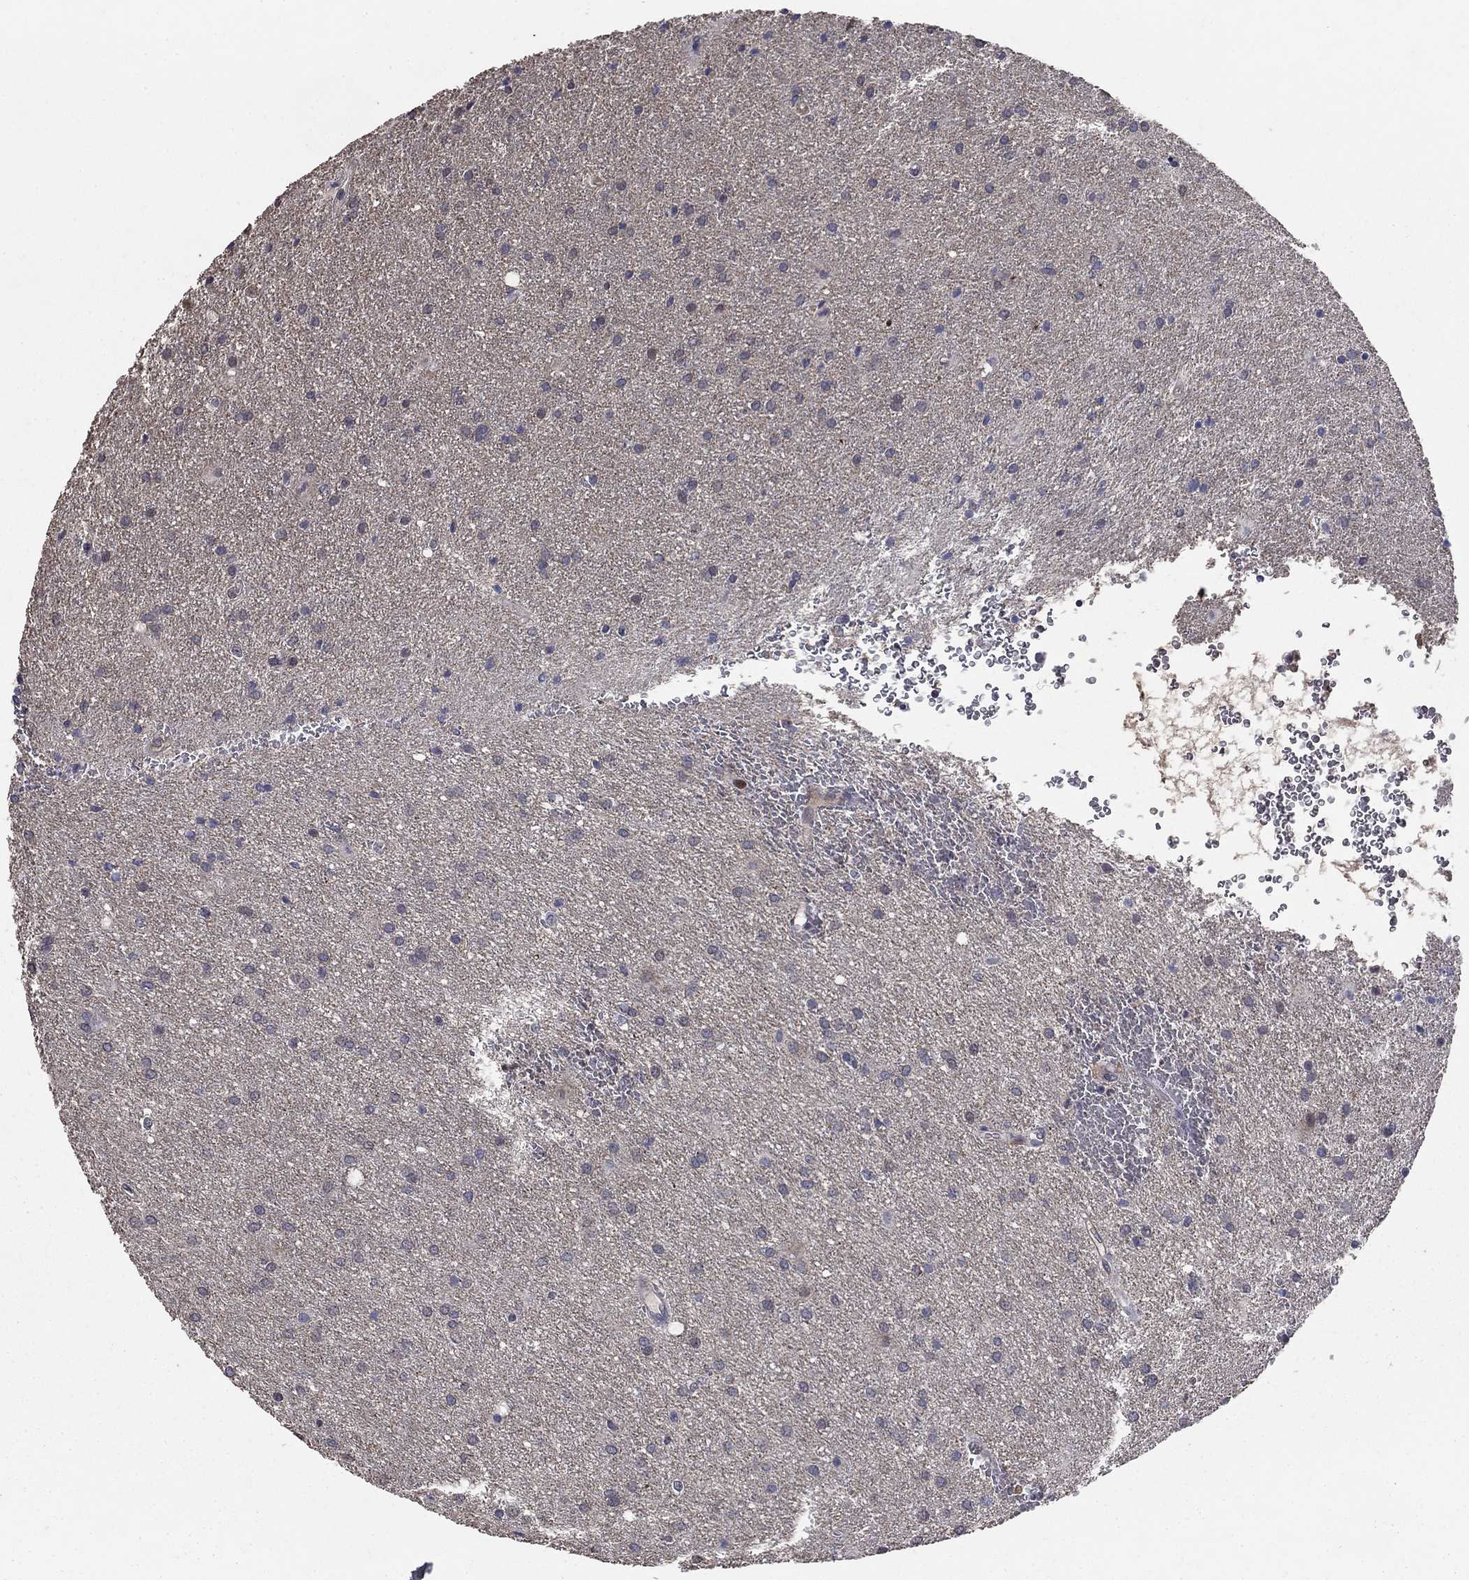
{"staining": {"intensity": "negative", "quantity": "none", "location": "none"}, "tissue": "glioma", "cell_type": "Tumor cells", "image_type": "cancer", "snomed": [{"axis": "morphology", "description": "Glioma, malignant, Low grade"}, {"axis": "topography", "description": "Brain"}], "caption": "DAB immunohistochemical staining of low-grade glioma (malignant) displays no significant expression in tumor cells.", "gene": "DVL1", "patient": {"sex": "male", "age": 58}}